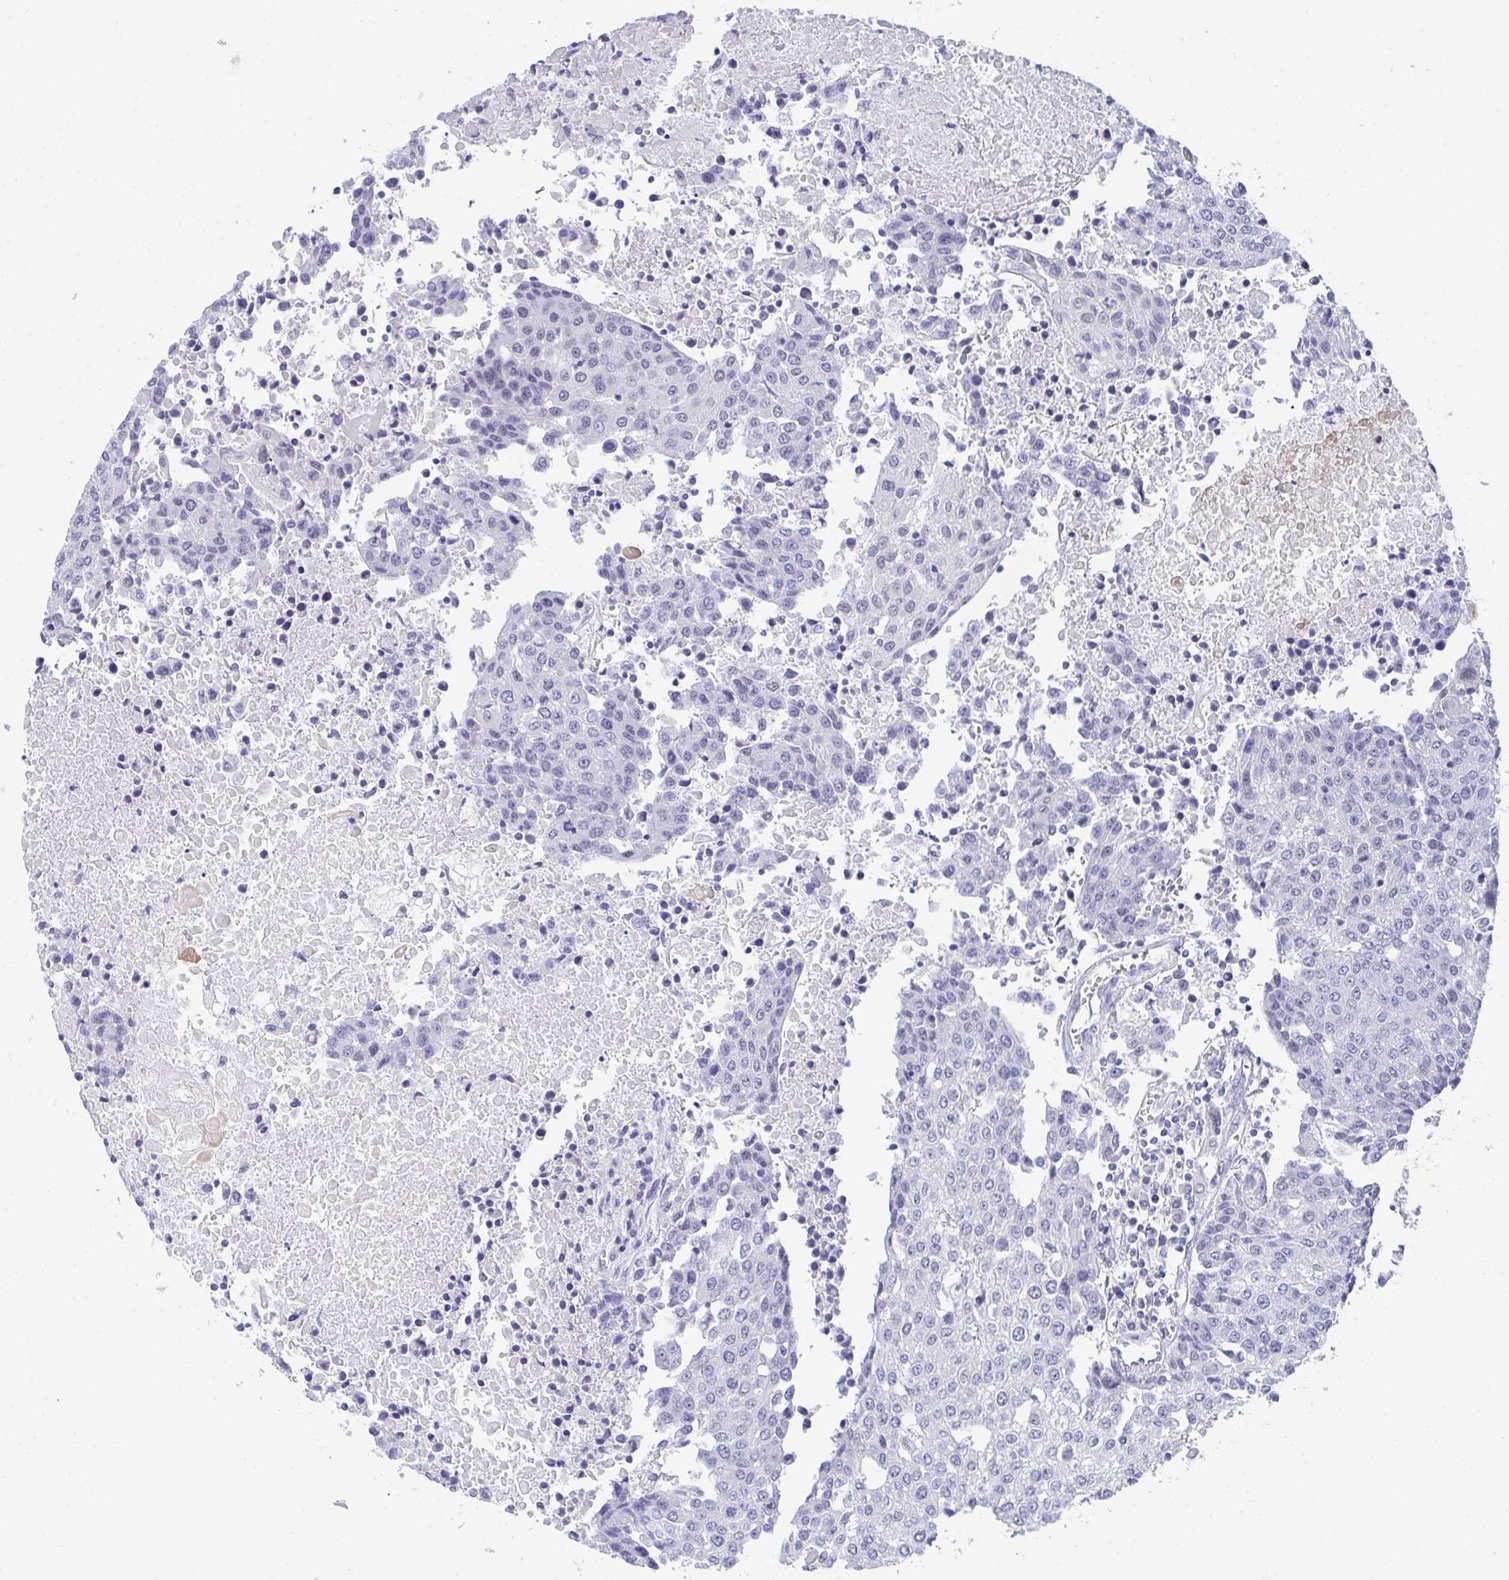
{"staining": {"intensity": "negative", "quantity": "none", "location": "none"}, "tissue": "urothelial cancer", "cell_type": "Tumor cells", "image_type": "cancer", "snomed": [{"axis": "morphology", "description": "Urothelial carcinoma, High grade"}, {"axis": "topography", "description": "Urinary bladder"}], "caption": "Immunohistochemistry (IHC) of human urothelial cancer shows no positivity in tumor cells. (DAB IHC visualized using brightfield microscopy, high magnification).", "gene": "DAOA", "patient": {"sex": "female", "age": 85}}